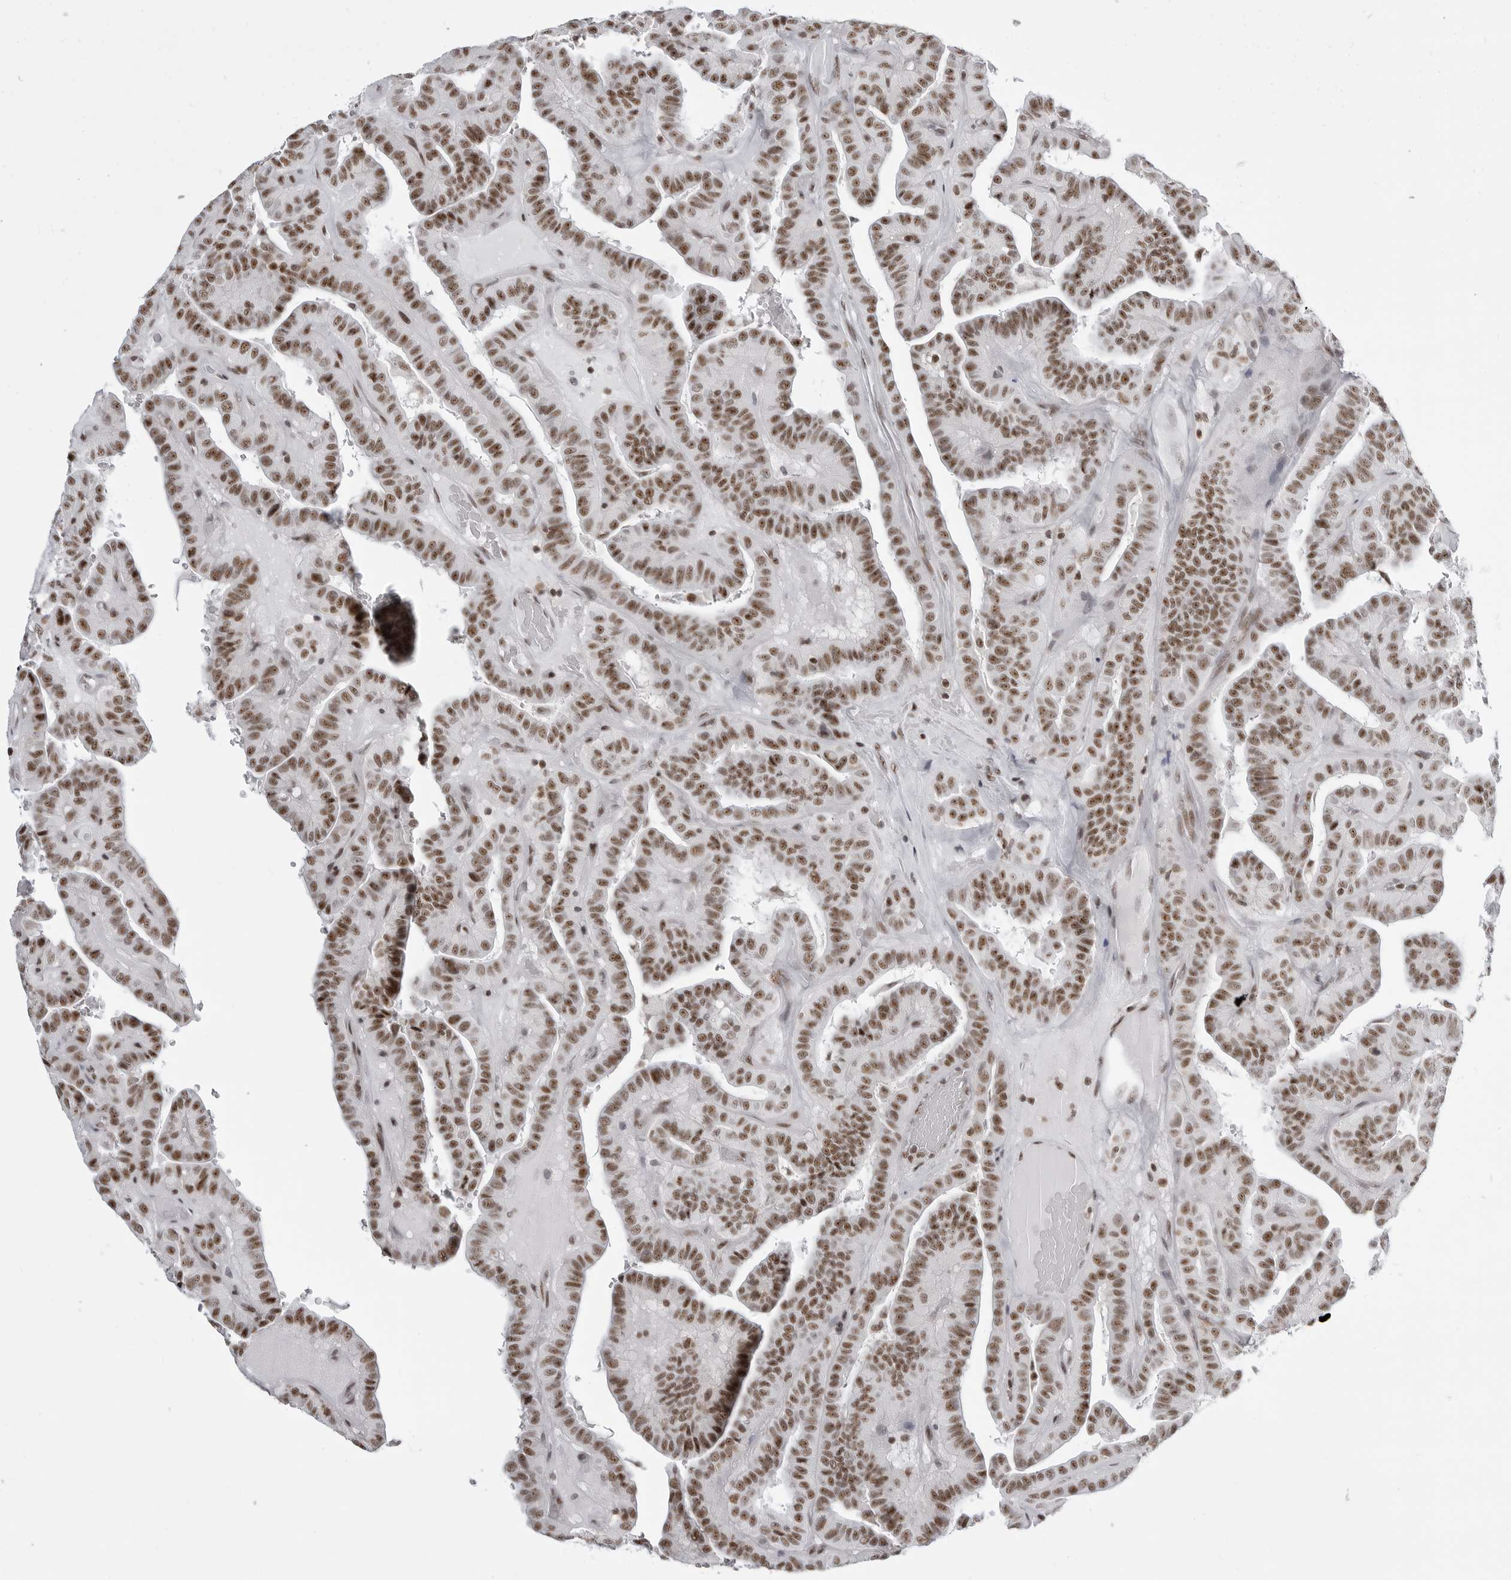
{"staining": {"intensity": "strong", "quantity": ">75%", "location": "nuclear"}, "tissue": "thyroid cancer", "cell_type": "Tumor cells", "image_type": "cancer", "snomed": [{"axis": "morphology", "description": "Papillary adenocarcinoma, NOS"}, {"axis": "topography", "description": "Thyroid gland"}], "caption": "Papillary adenocarcinoma (thyroid) was stained to show a protein in brown. There is high levels of strong nuclear positivity in approximately >75% of tumor cells.", "gene": "WRAP53", "patient": {"sex": "male", "age": 77}}